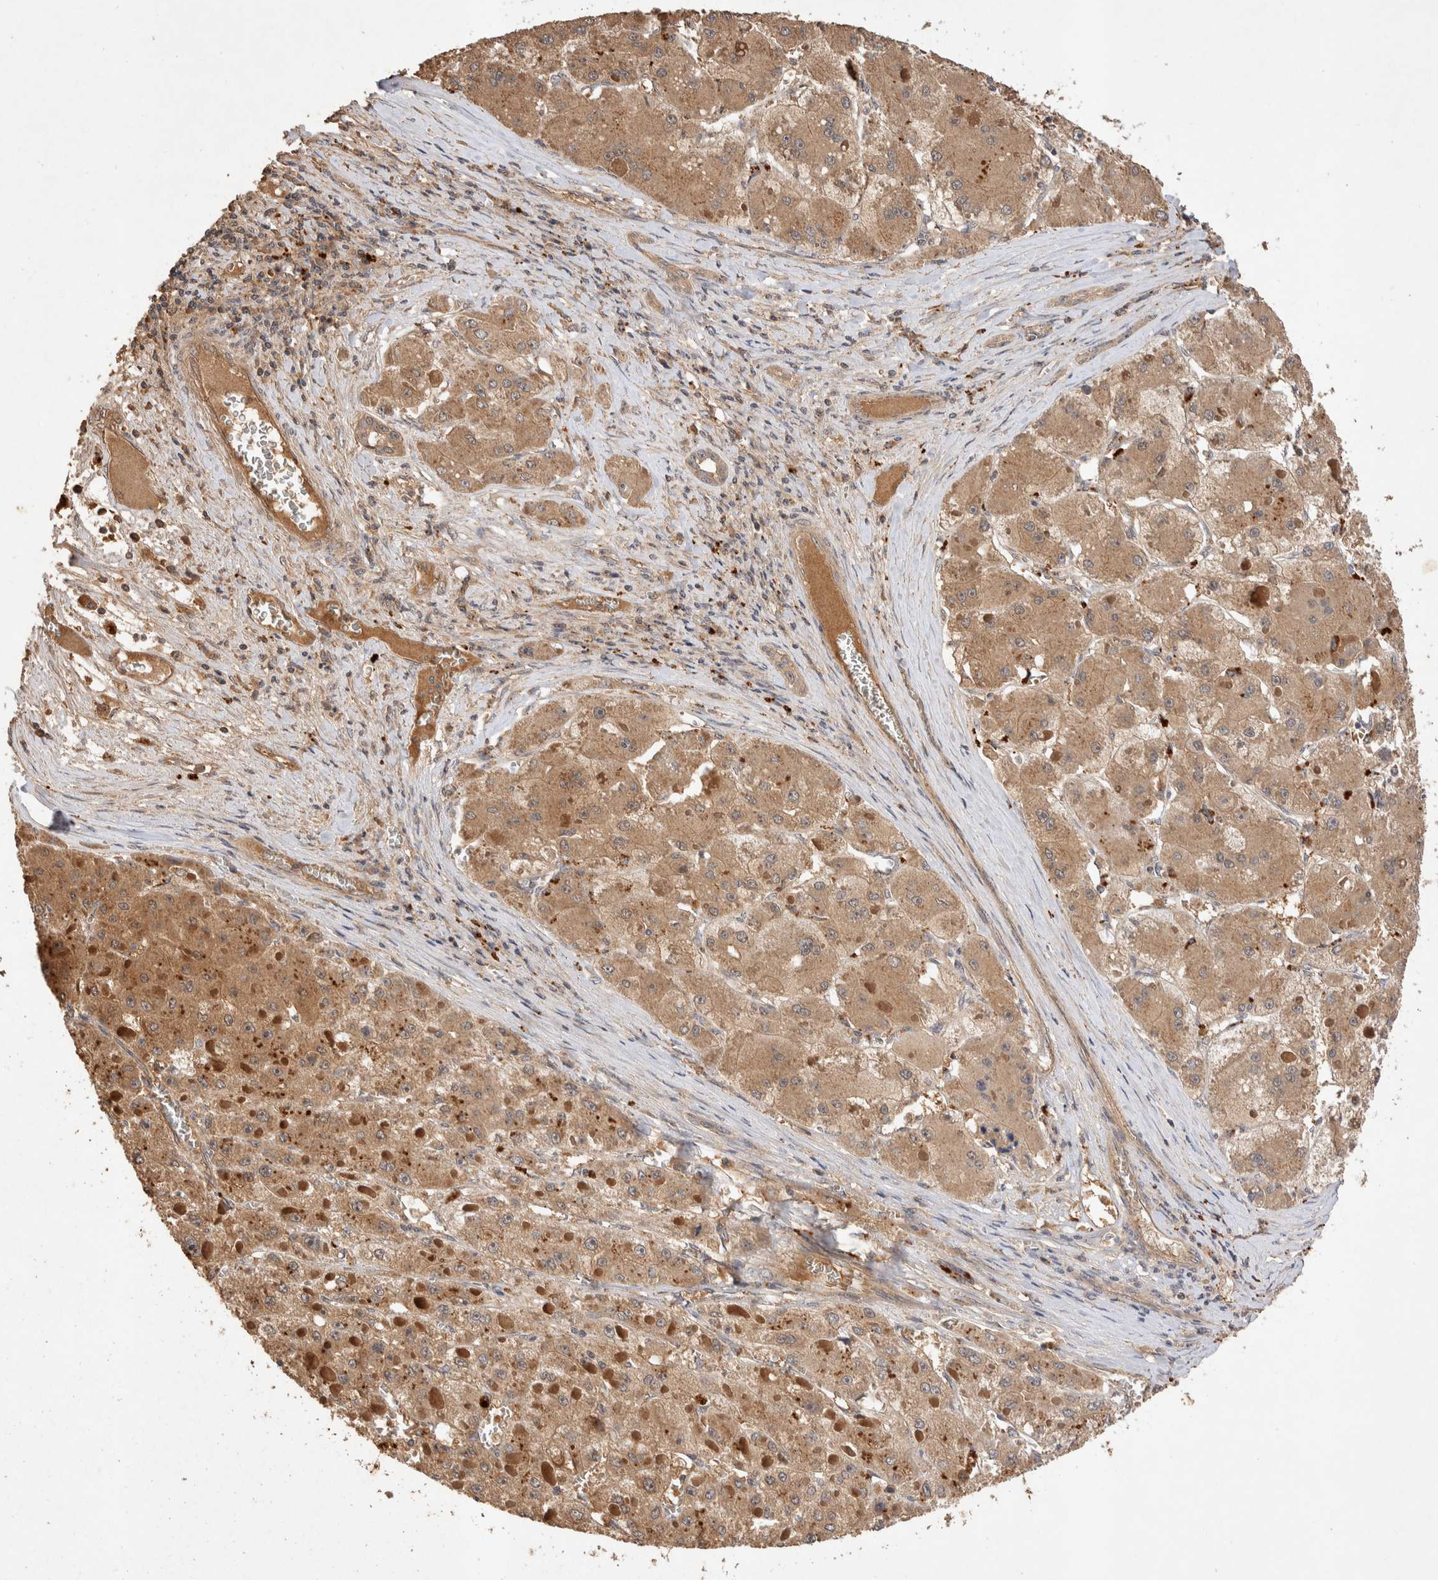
{"staining": {"intensity": "moderate", "quantity": ">75%", "location": "cytoplasmic/membranous"}, "tissue": "liver cancer", "cell_type": "Tumor cells", "image_type": "cancer", "snomed": [{"axis": "morphology", "description": "Carcinoma, Hepatocellular, NOS"}, {"axis": "topography", "description": "Liver"}], "caption": "Tumor cells display moderate cytoplasmic/membranous staining in about >75% of cells in liver cancer (hepatocellular carcinoma). (IHC, brightfield microscopy, high magnification).", "gene": "NSMAF", "patient": {"sex": "female", "age": 73}}